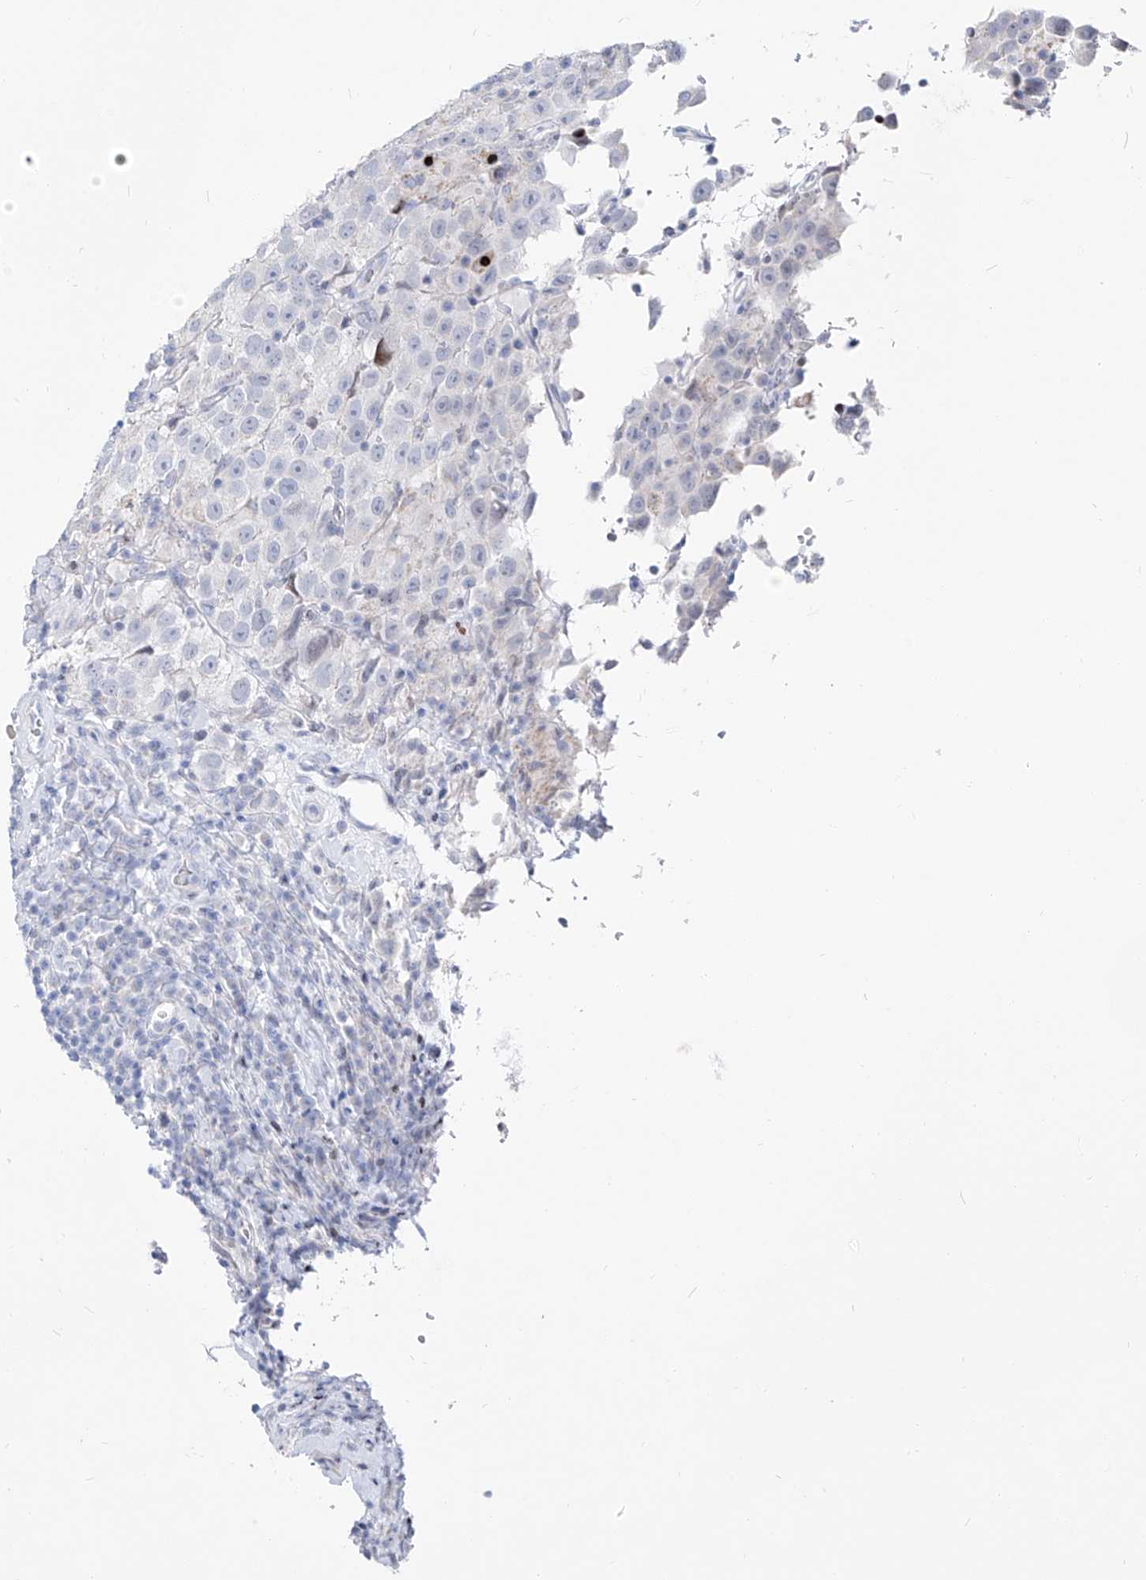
{"staining": {"intensity": "negative", "quantity": "none", "location": "none"}, "tissue": "testis cancer", "cell_type": "Tumor cells", "image_type": "cancer", "snomed": [{"axis": "morphology", "description": "Seminoma, NOS"}, {"axis": "topography", "description": "Testis"}], "caption": "Immunohistochemistry (IHC) of testis cancer demonstrates no staining in tumor cells.", "gene": "FRS3", "patient": {"sex": "male", "age": 41}}